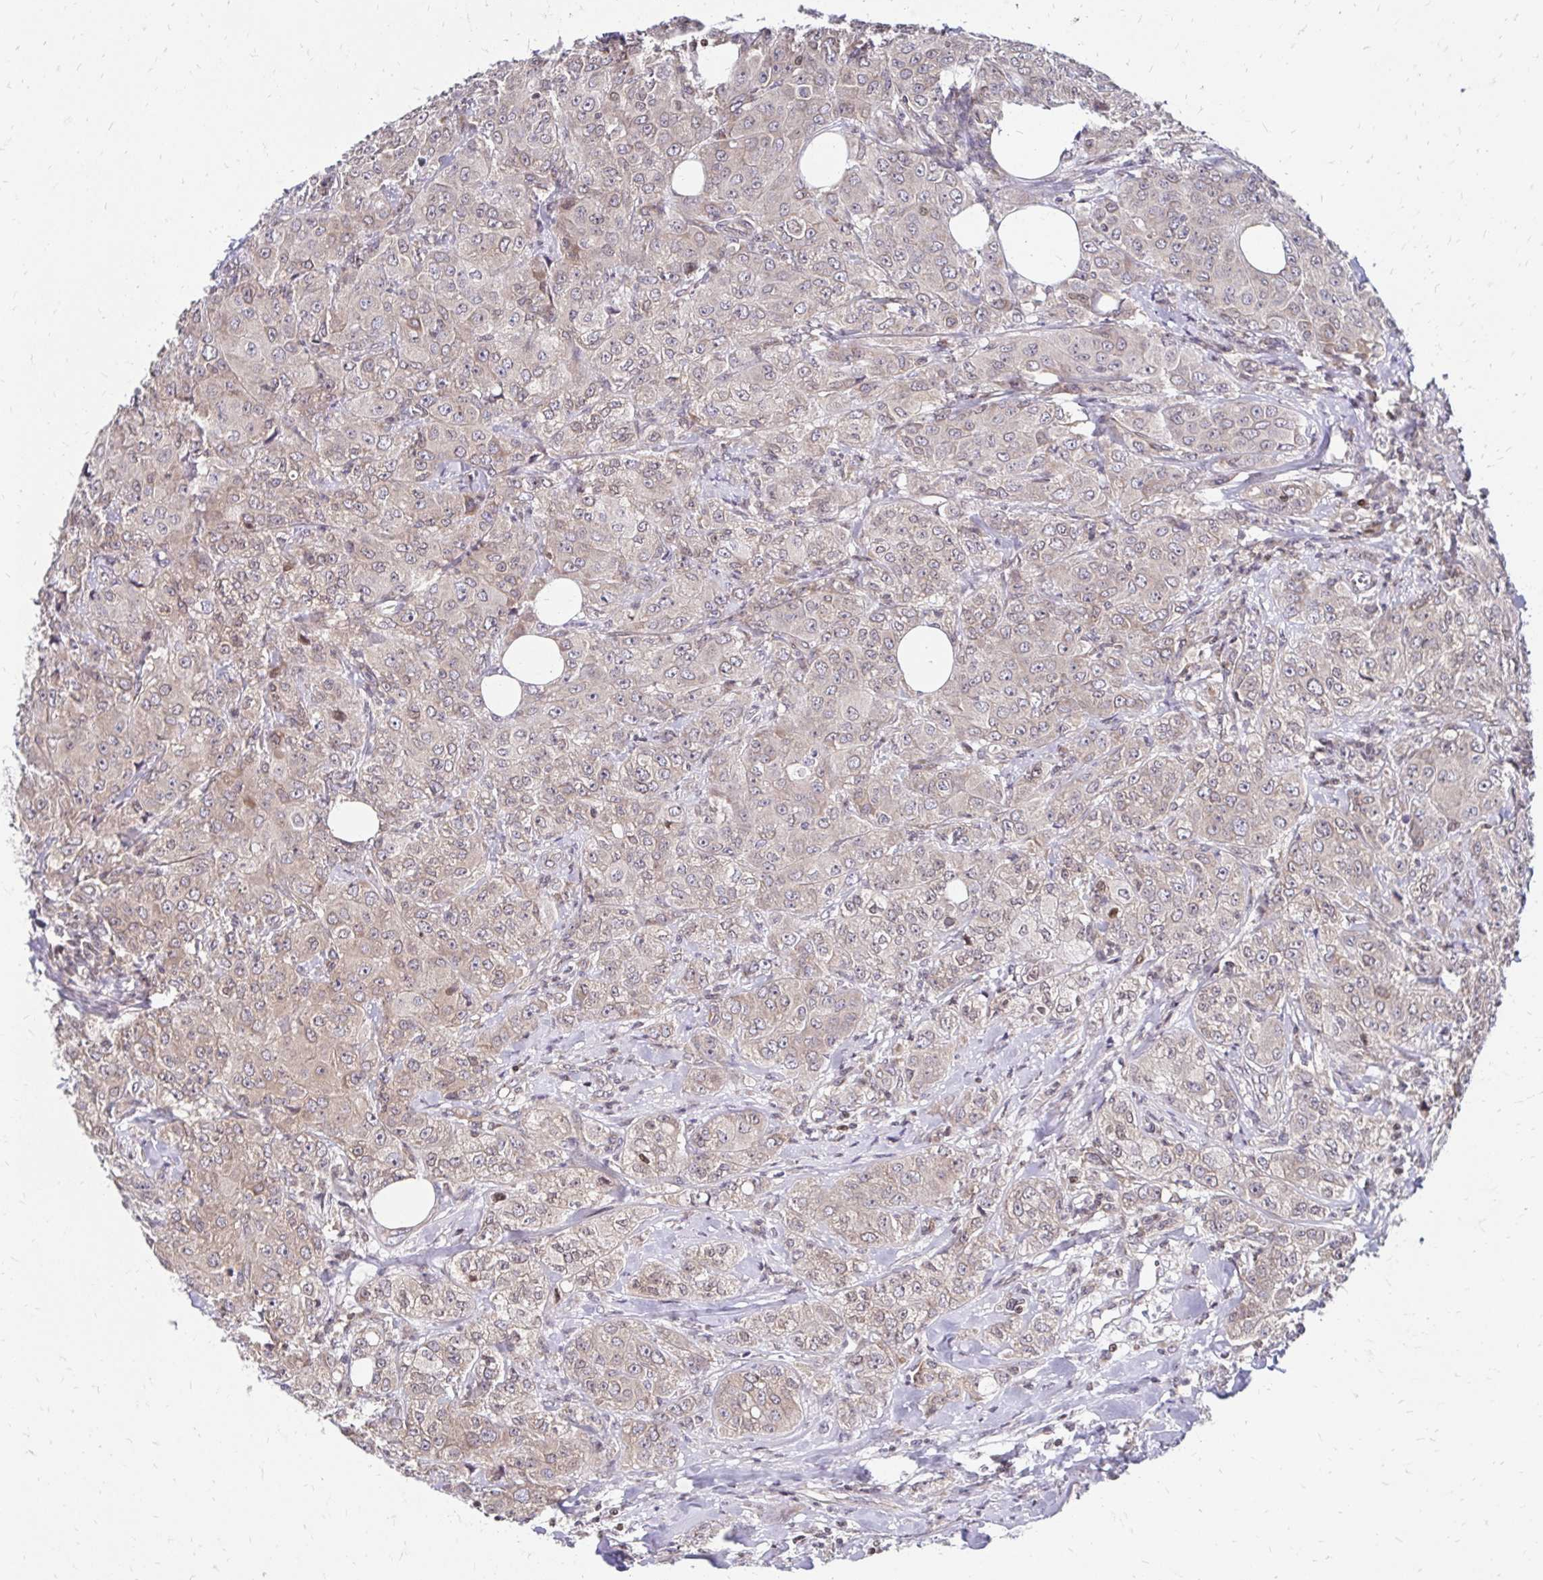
{"staining": {"intensity": "weak", "quantity": "25%-75%", "location": "cytoplasmic/membranous"}, "tissue": "breast cancer", "cell_type": "Tumor cells", "image_type": "cancer", "snomed": [{"axis": "morphology", "description": "Normal tissue, NOS"}, {"axis": "morphology", "description": "Duct carcinoma"}, {"axis": "topography", "description": "Breast"}], "caption": "Breast intraductal carcinoma stained with a protein marker displays weak staining in tumor cells.", "gene": "CBX7", "patient": {"sex": "female", "age": 43}}